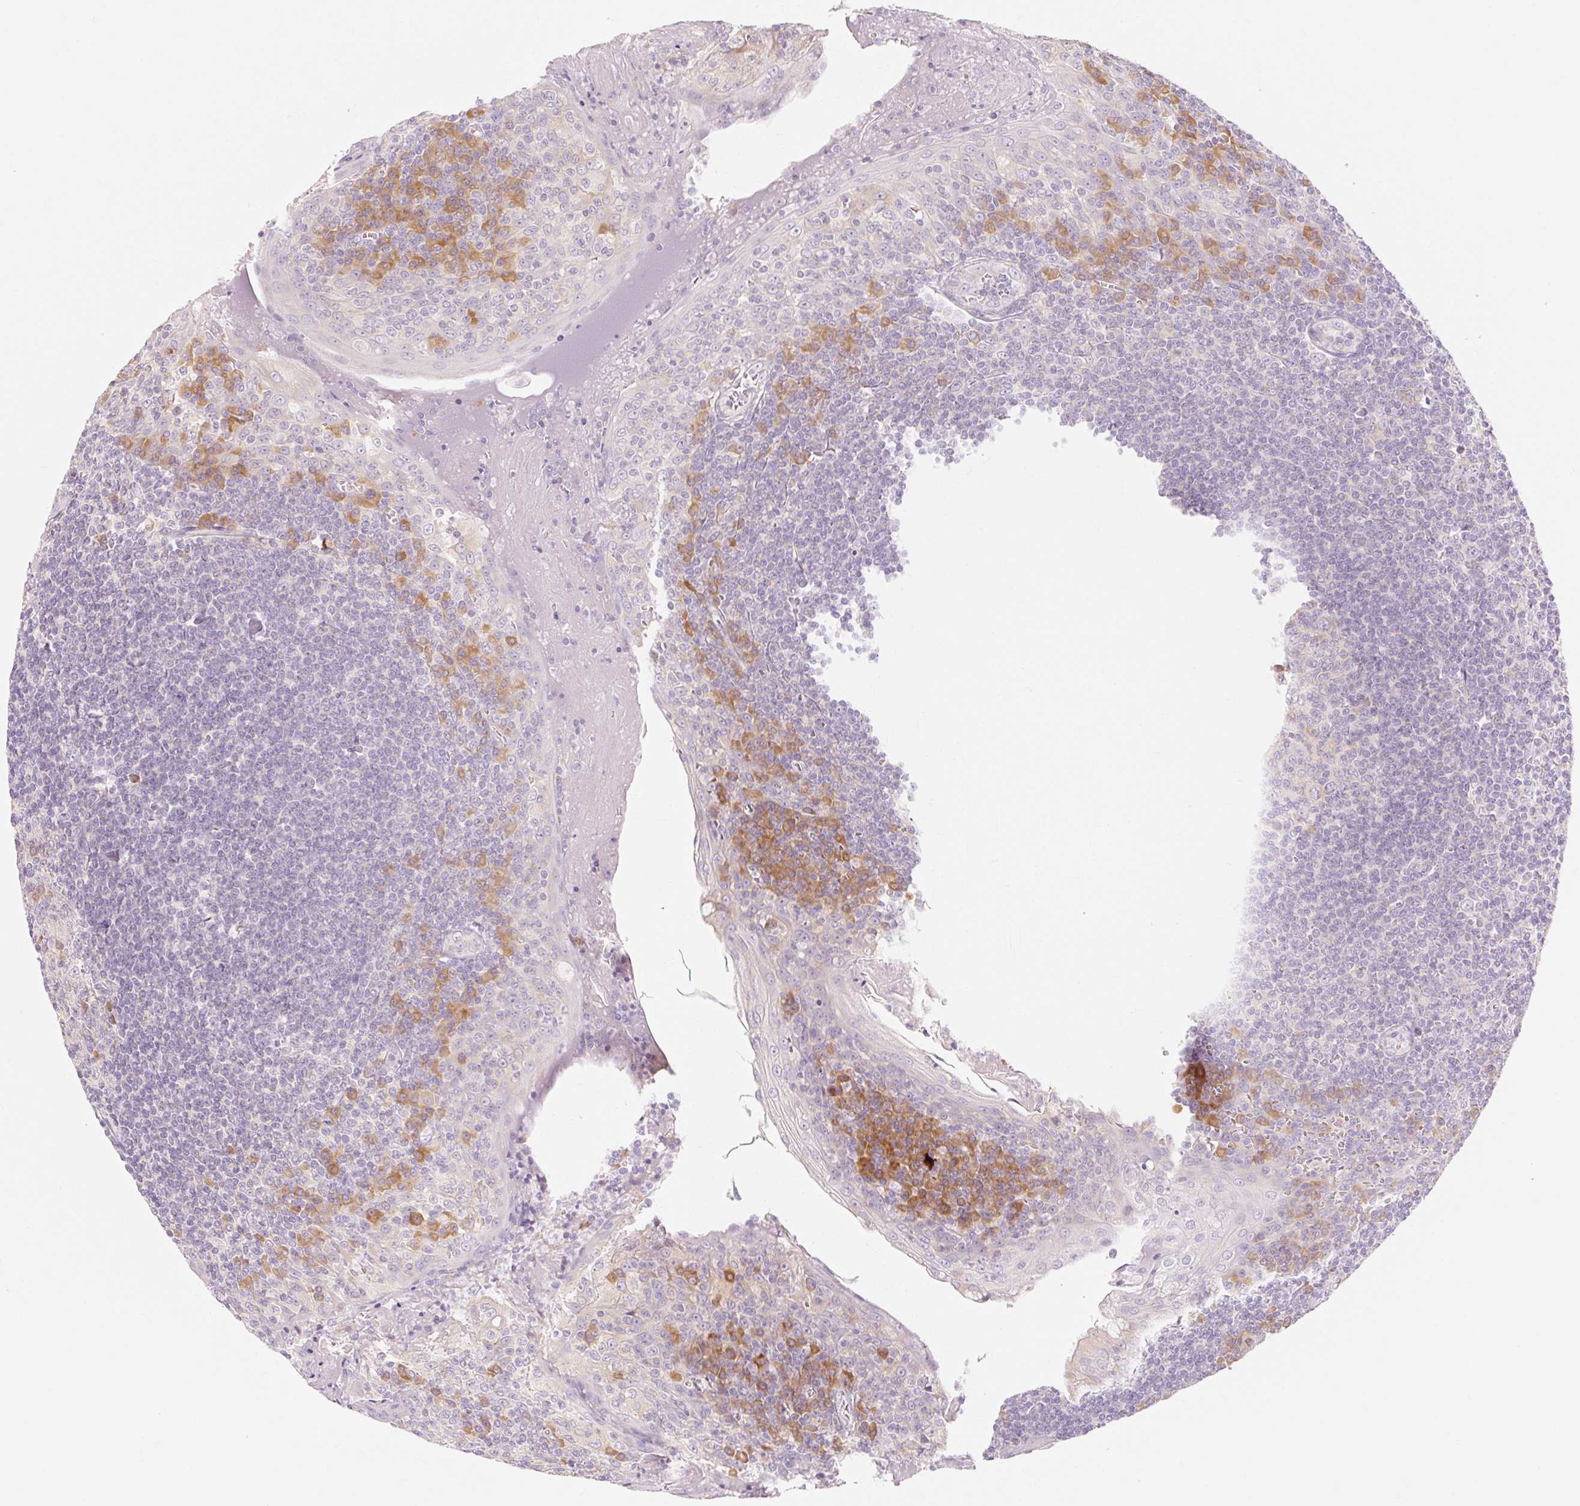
{"staining": {"intensity": "moderate", "quantity": "<25%", "location": "cytoplasmic/membranous"}, "tissue": "tonsil", "cell_type": "Germinal center cells", "image_type": "normal", "snomed": [{"axis": "morphology", "description": "Normal tissue, NOS"}, {"axis": "topography", "description": "Tonsil"}], "caption": "Brown immunohistochemical staining in normal human tonsil shows moderate cytoplasmic/membranous staining in about <25% of germinal center cells. (brown staining indicates protein expression, while blue staining denotes nuclei).", "gene": "MYO1D", "patient": {"sex": "male", "age": 27}}